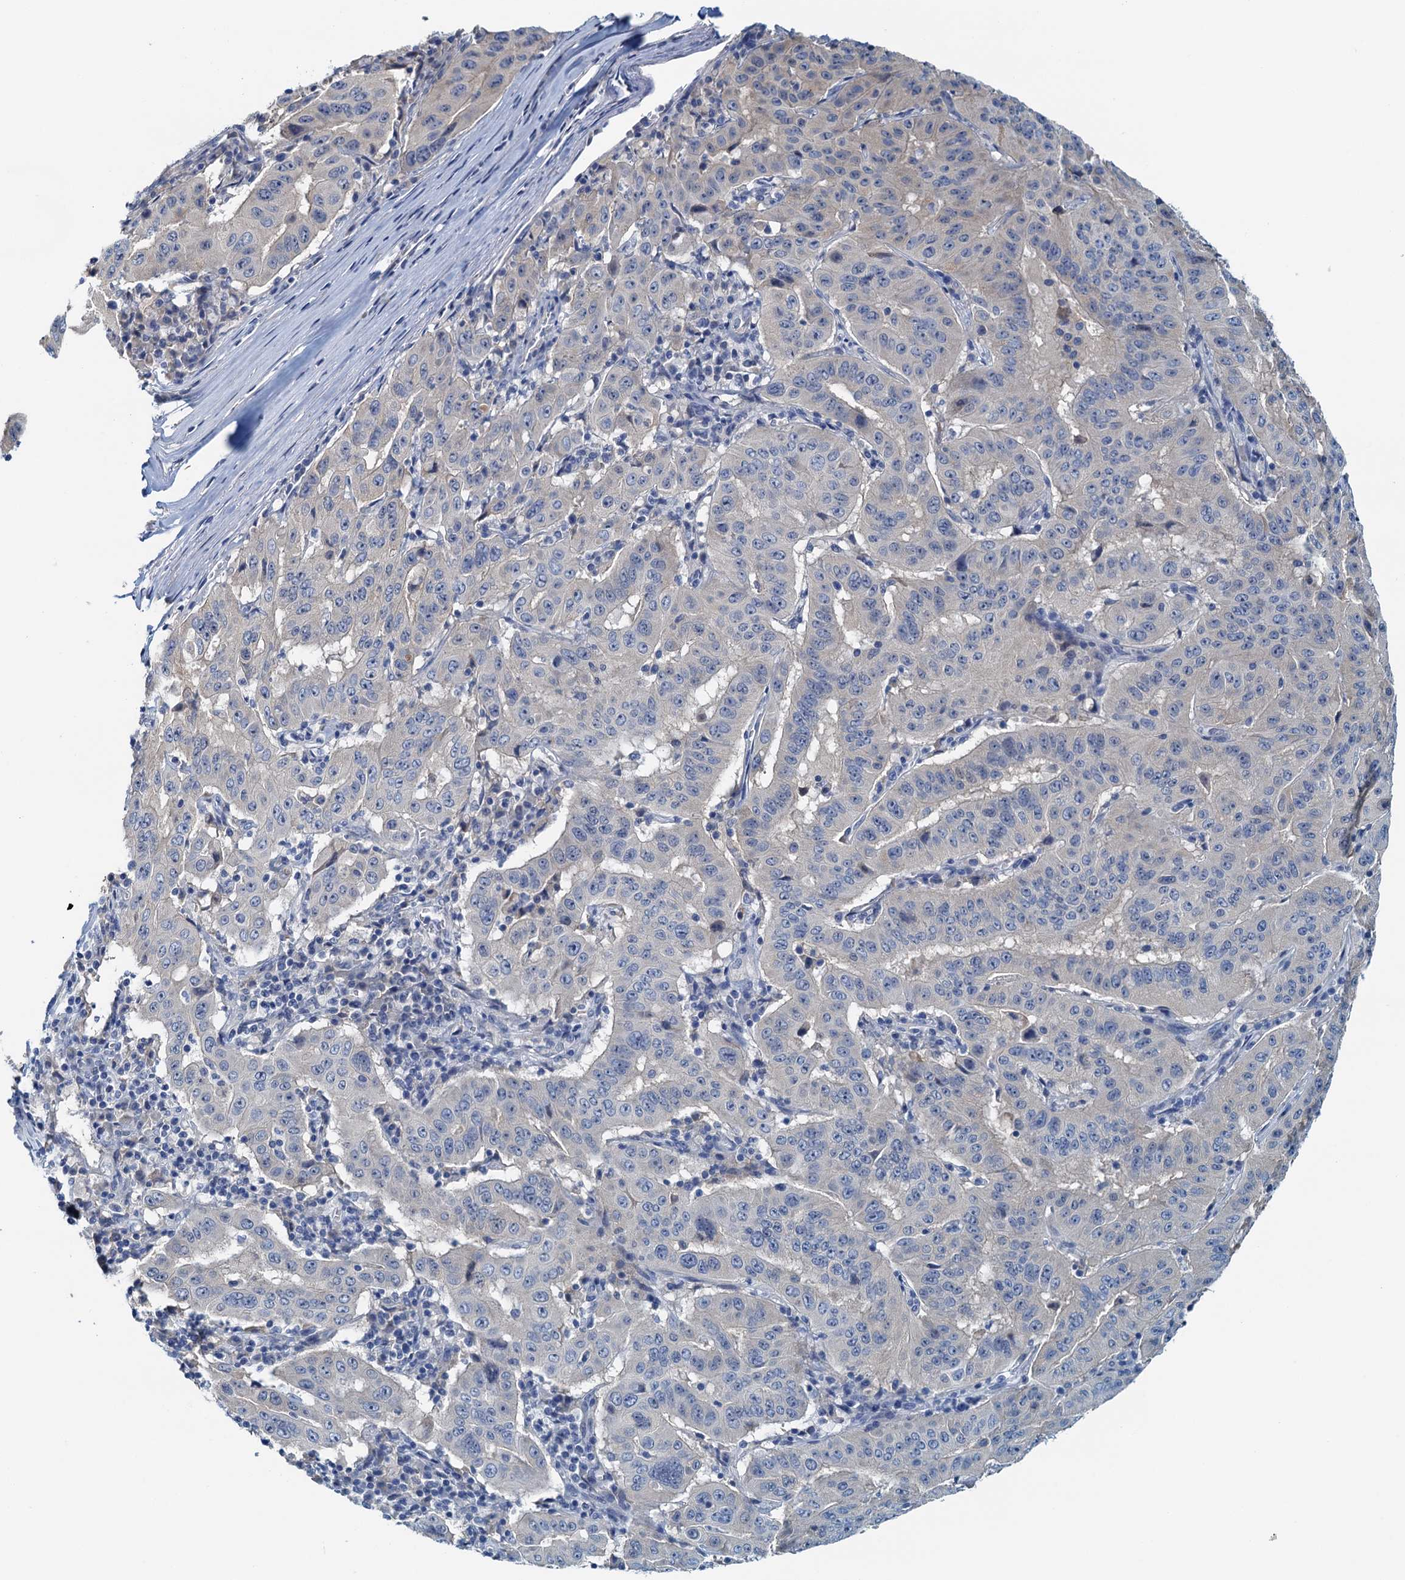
{"staining": {"intensity": "weak", "quantity": "<25%", "location": "cytoplasmic/membranous"}, "tissue": "pancreatic cancer", "cell_type": "Tumor cells", "image_type": "cancer", "snomed": [{"axis": "morphology", "description": "Adenocarcinoma, NOS"}, {"axis": "topography", "description": "Pancreas"}], "caption": "The immunohistochemistry micrograph has no significant positivity in tumor cells of pancreatic adenocarcinoma tissue.", "gene": "DTD1", "patient": {"sex": "male", "age": 63}}